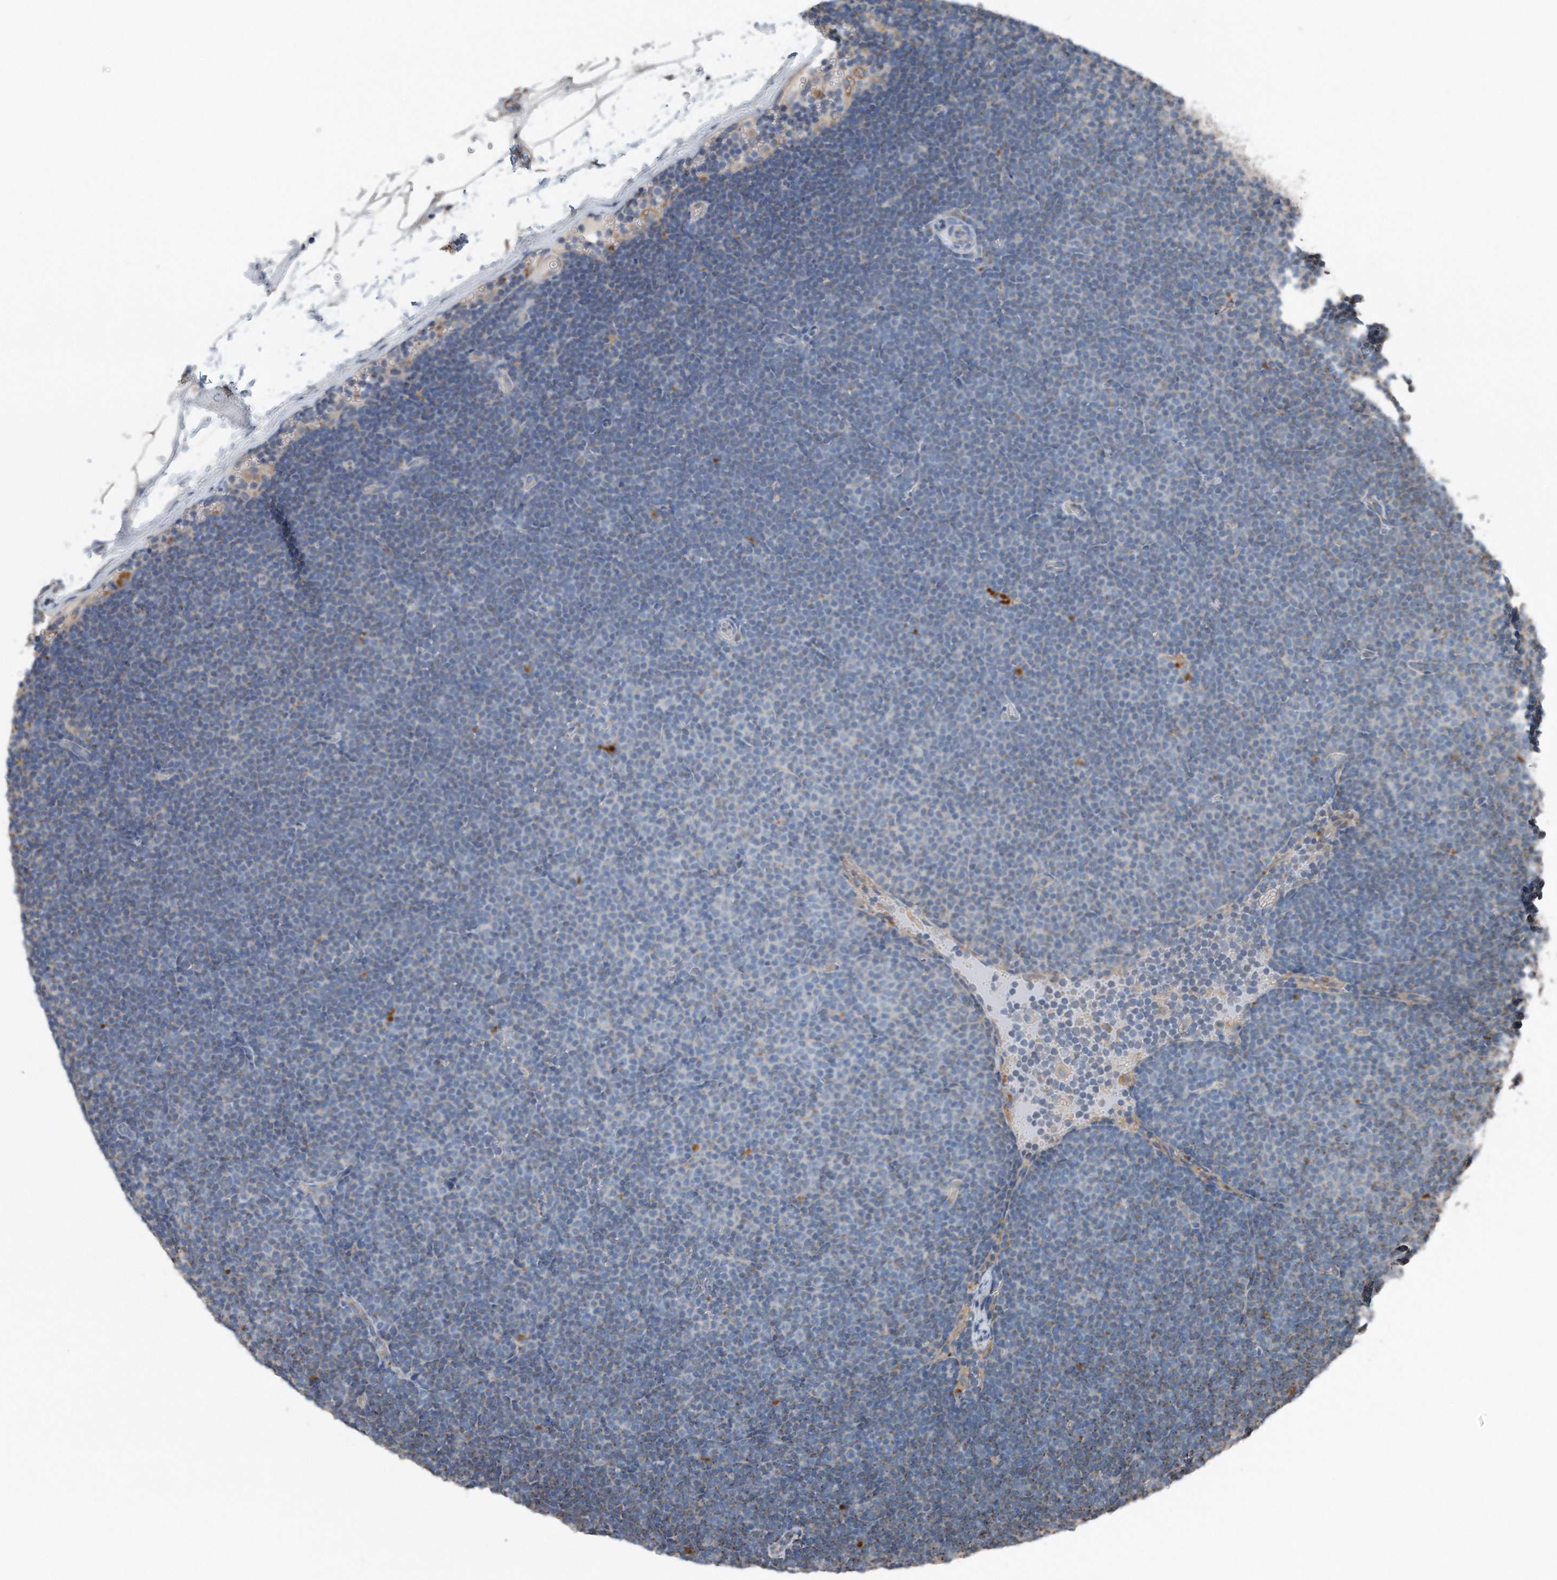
{"staining": {"intensity": "negative", "quantity": "none", "location": "none"}, "tissue": "lymphoma", "cell_type": "Tumor cells", "image_type": "cancer", "snomed": [{"axis": "morphology", "description": "Malignant lymphoma, non-Hodgkin's type, Low grade"}, {"axis": "topography", "description": "Lymph node"}], "caption": "The immunohistochemistry image has no significant expression in tumor cells of low-grade malignant lymphoma, non-Hodgkin's type tissue.", "gene": "ZNF772", "patient": {"sex": "female", "age": 53}}